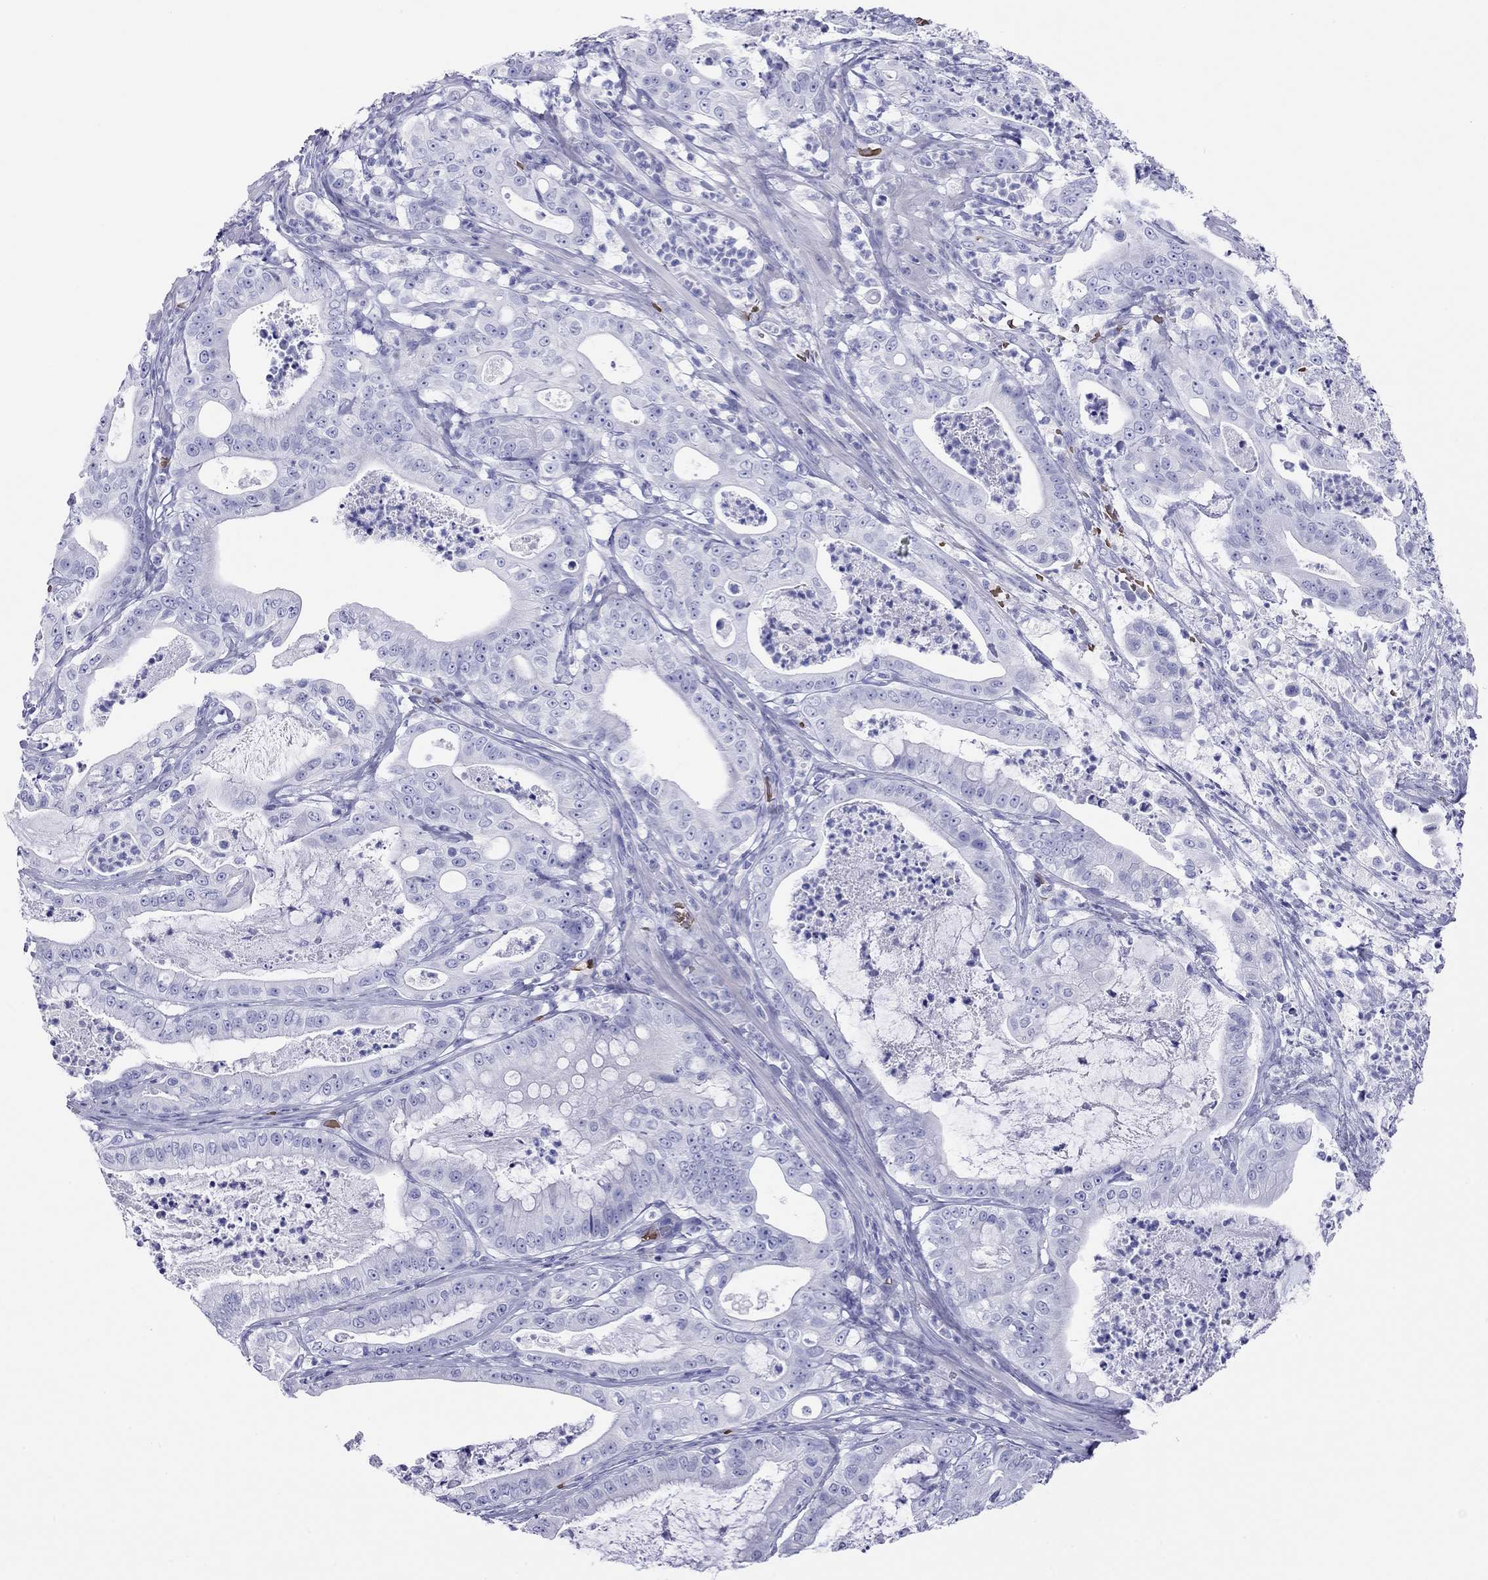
{"staining": {"intensity": "negative", "quantity": "none", "location": "none"}, "tissue": "pancreatic cancer", "cell_type": "Tumor cells", "image_type": "cancer", "snomed": [{"axis": "morphology", "description": "Adenocarcinoma, NOS"}, {"axis": "topography", "description": "Pancreas"}], "caption": "This image is of pancreatic adenocarcinoma stained with immunohistochemistry (IHC) to label a protein in brown with the nuclei are counter-stained blue. There is no staining in tumor cells.", "gene": "PTPRN", "patient": {"sex": "male", "age": 71}}